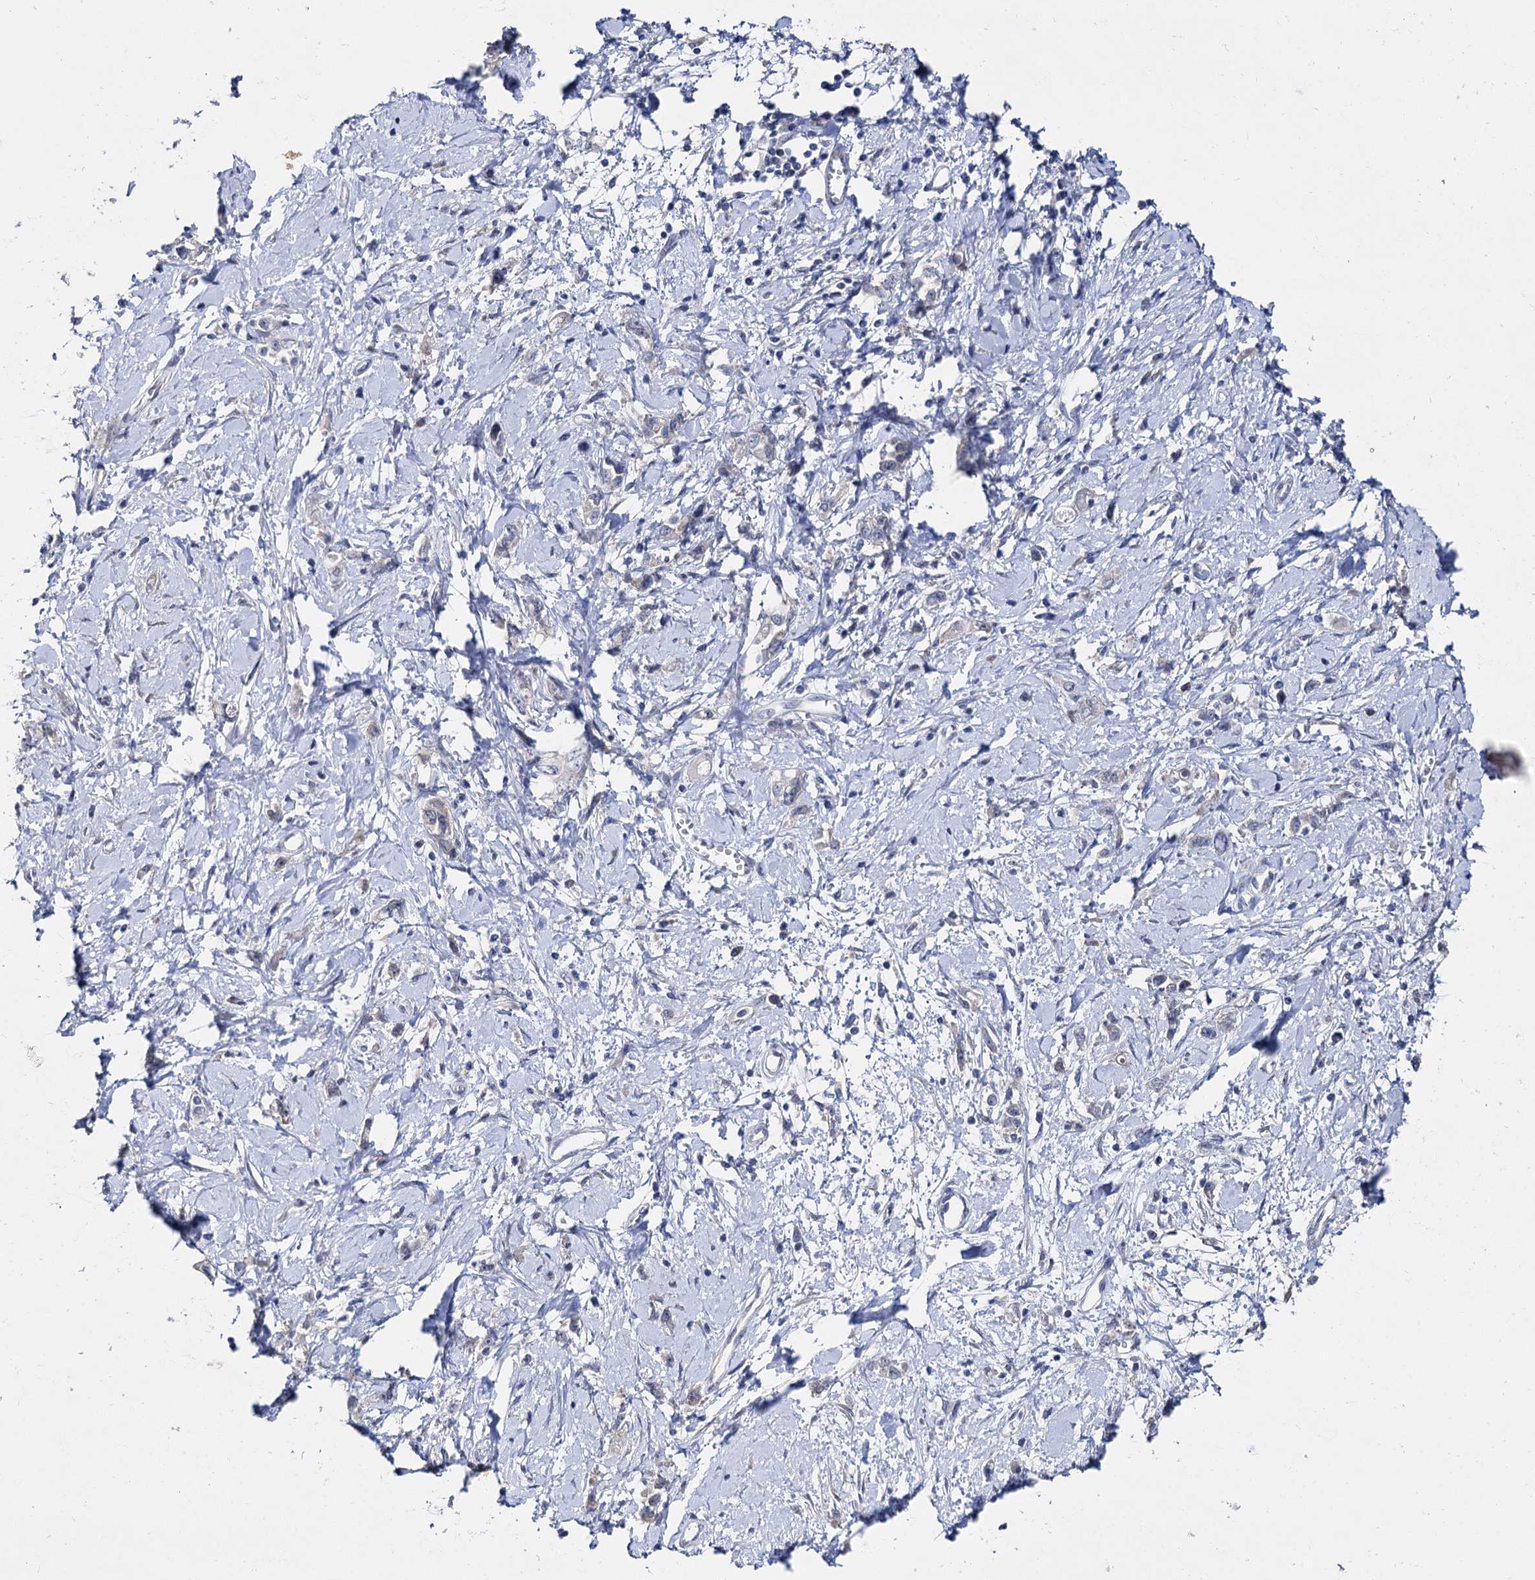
{"staining": {"intensity": "negative", "quantity": "none", "location": "none"}, "tissue": "stomach cancer", "cell_type": "Tumor cells", "image_type": "cancer", "snomed": [{"axis": "morphology", "description": "Adenocarcinoma, NOS"}, {"axis": "topography", "description": "Stomach"}], "caption": "The micrograph exhibits no significant expression in tumor cells of stomach cancer (adenocarcinoma). Nuclei are stained in blue.", "gene": "CAPRIN2", "patient": {"sex": "female", "age": 76}}